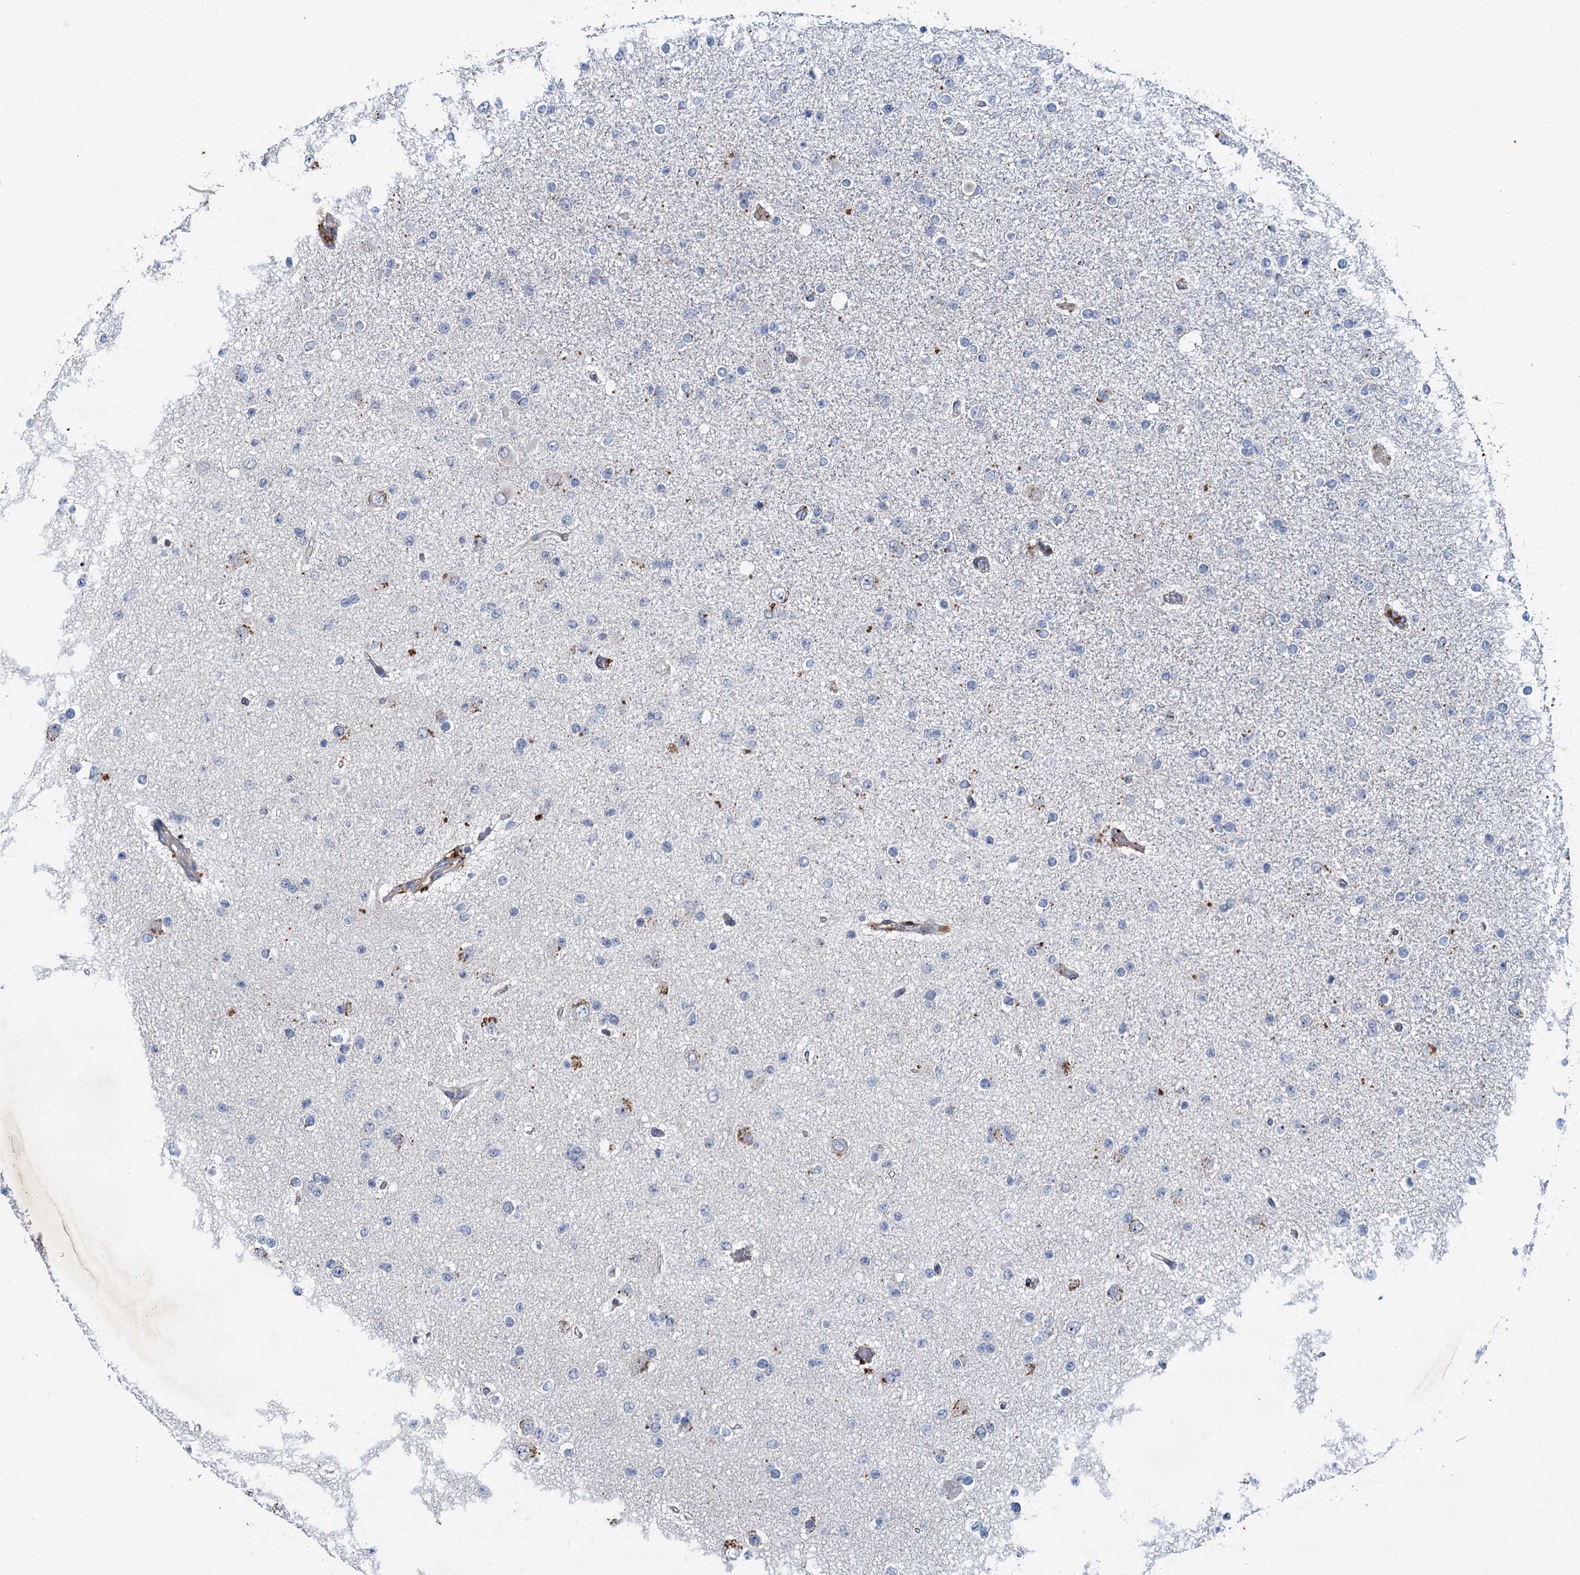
{"staining": {"intensity": "negative", "quantity": "none", "location": "none"}, "tissue": "glioma", "cell_type": "Tumor cells", "image_type": "cancer", "snomed": [{"axis": "morphology", "description": "Glioma, malignant, Low grade"}, {"axis": "topography", "description": "Brain"}], "caption": "Glioma was stained to show a protein in brown. There is no significant staining in tumor cells.", "gene": "TPCN1", "patient": {"sex": "female", "age": 22}}